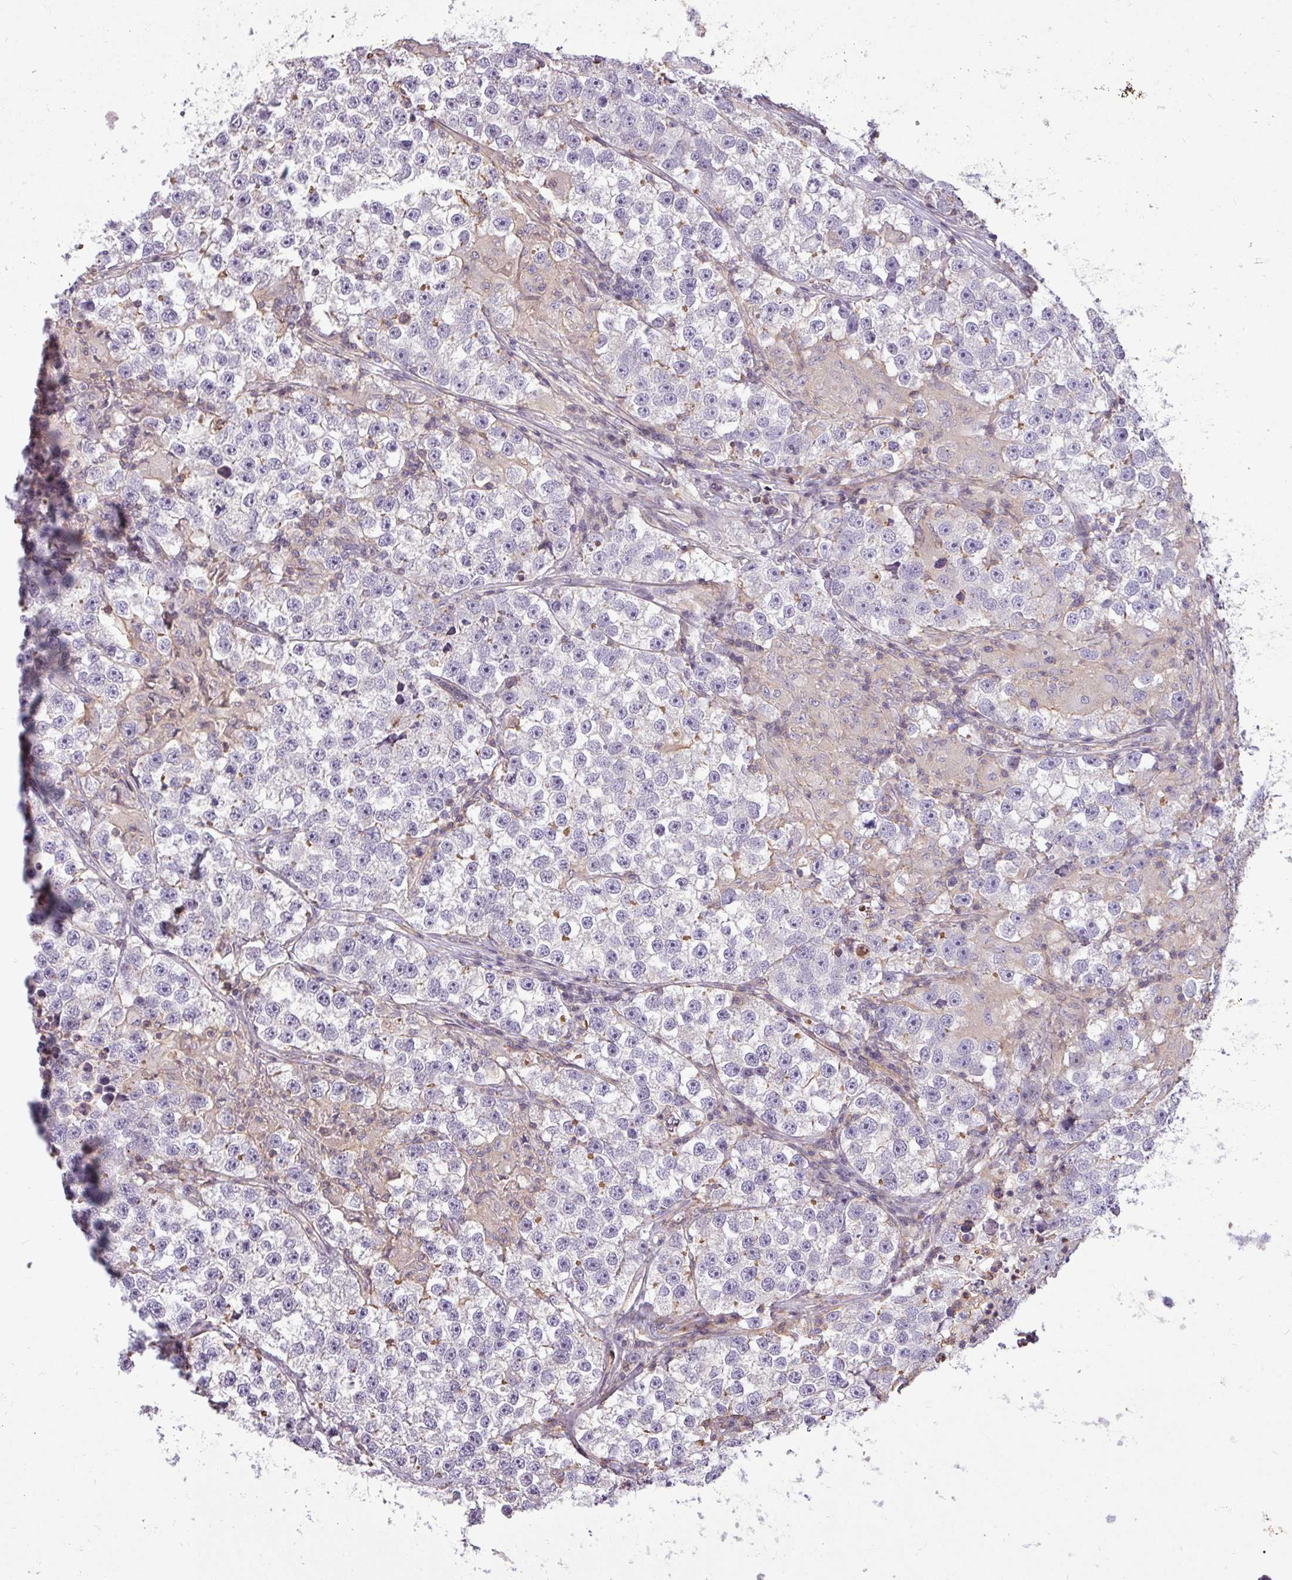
{"staining": {"intensity": "negative", "quantity": "none", "location": "none"}, "tissue": "testis cancer", "cell_type": "Tumor cells", "image_type": "cancer", "snomed": [{"axis": "morphology", "description": "Seminoma, NOS"}, {"axis": "topography", "description": "Testis"}], "caption": "Image shows no protein staining in tumor cells of testis seminoma tissue.", "gene": "ZNF835", "patient": {"sex": "male", "age": 46}}